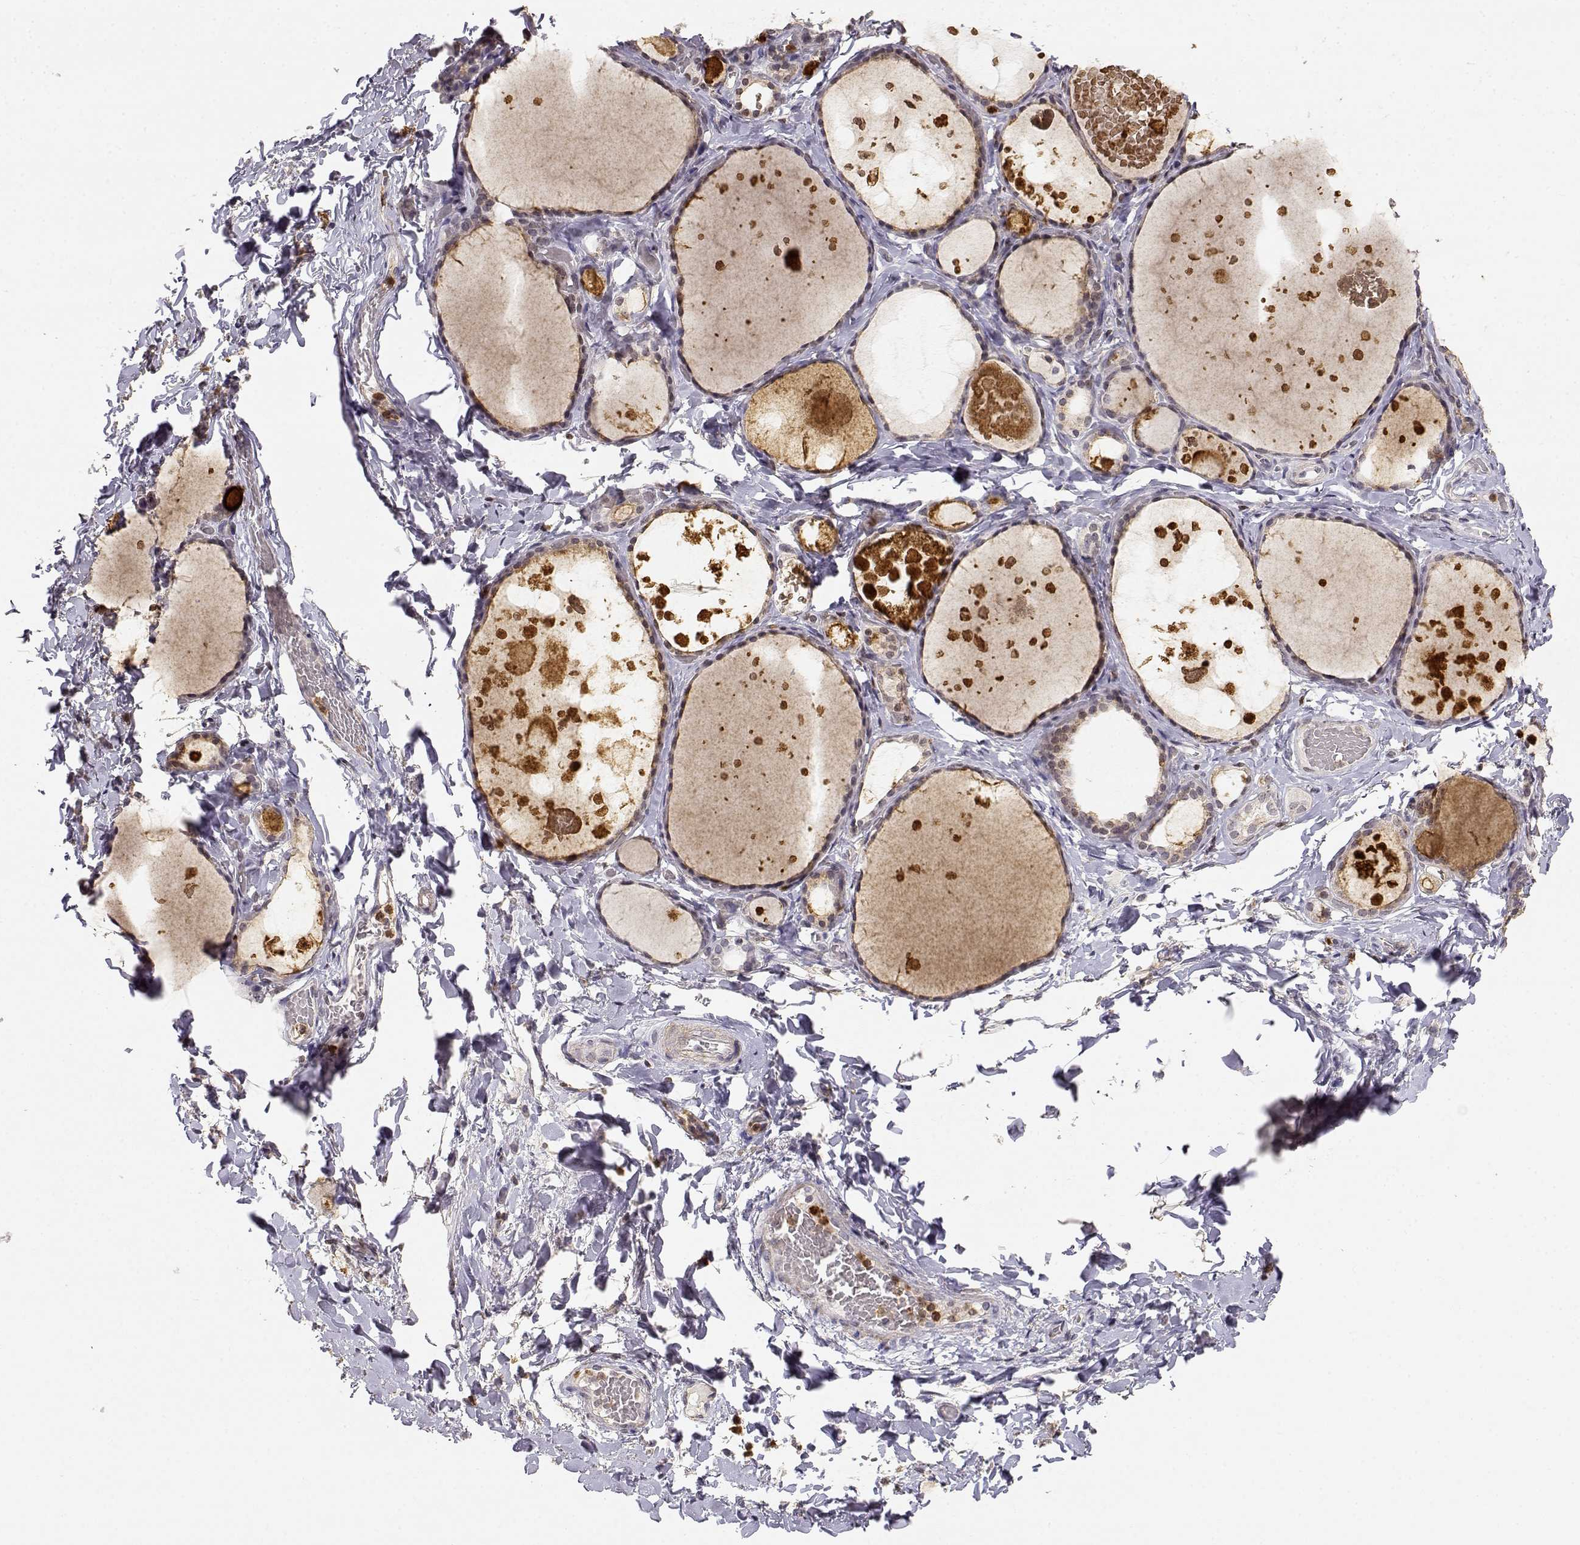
{"staining": {"intensity": "weak", "quantity": "25%-75%", "location": "cytoplasmic/membranous"}, "tissue": "thyroid gland", "cell_type": "Glandular cells", "image_type": "normal", "snomed": [{"axis": "morphology", "description": "Normal tissue, NOS"}, {"axis": "topography", "description": "Thyroid gland"}], "caption": "Brown immunohistochemical staining in unremarkable human thyroid gland shows weak cytoplasmic/membranous staining in about 25%-75% of glandular cells. (DAB IHC with brightfield microscopy, high magnification).", "gene": "TNFRSF10C", "patient": {"sex": "female", "age": 56}}